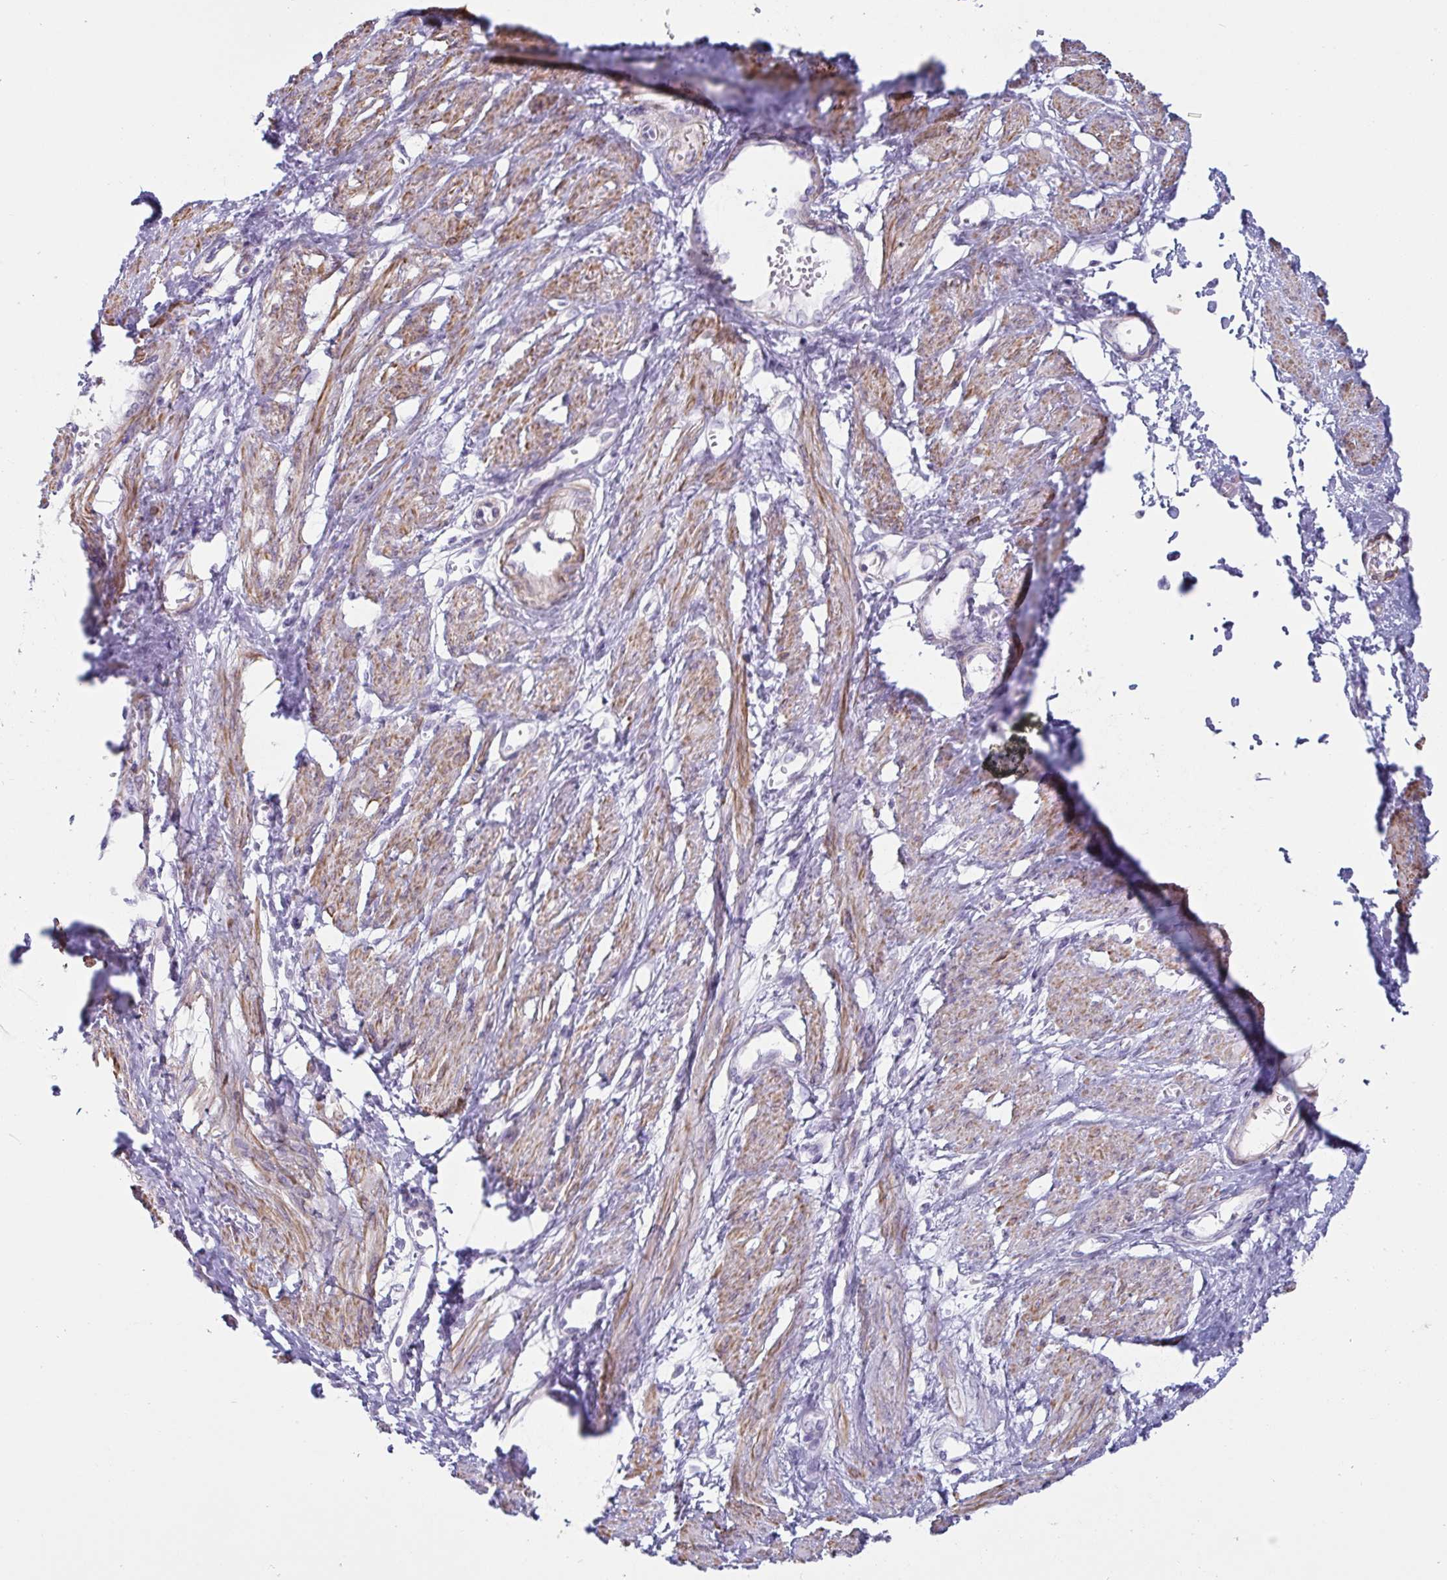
{"staining": {"intensity": "moderate", "quantity": ">75%", "location": "cytoplasmic/membranous"}, "tissue": "smooth muscle", "cell_type": "Smooth muscle cells", "image_type": "normal", "snomed": [{"axis": "morphology", "description": "Normal tissue, NOS"}, {"axis": "topography", "description": "Smooth muscle"}, {"axis": "topography", "description": "Uterus"}], "caption": "Moderate cytoplasmic/membranous staining is seen in about >75% of smooth muscle cells in unremarkable smooth muscle. The protein is stained brown, and the nuclei are stained in blue (DAB (3,3'-diaminobenzidine) IHC with brightfield microscopy, high magnification).", "gene": "OR5P3", "patient": {"sex": "female", "age": 39}}